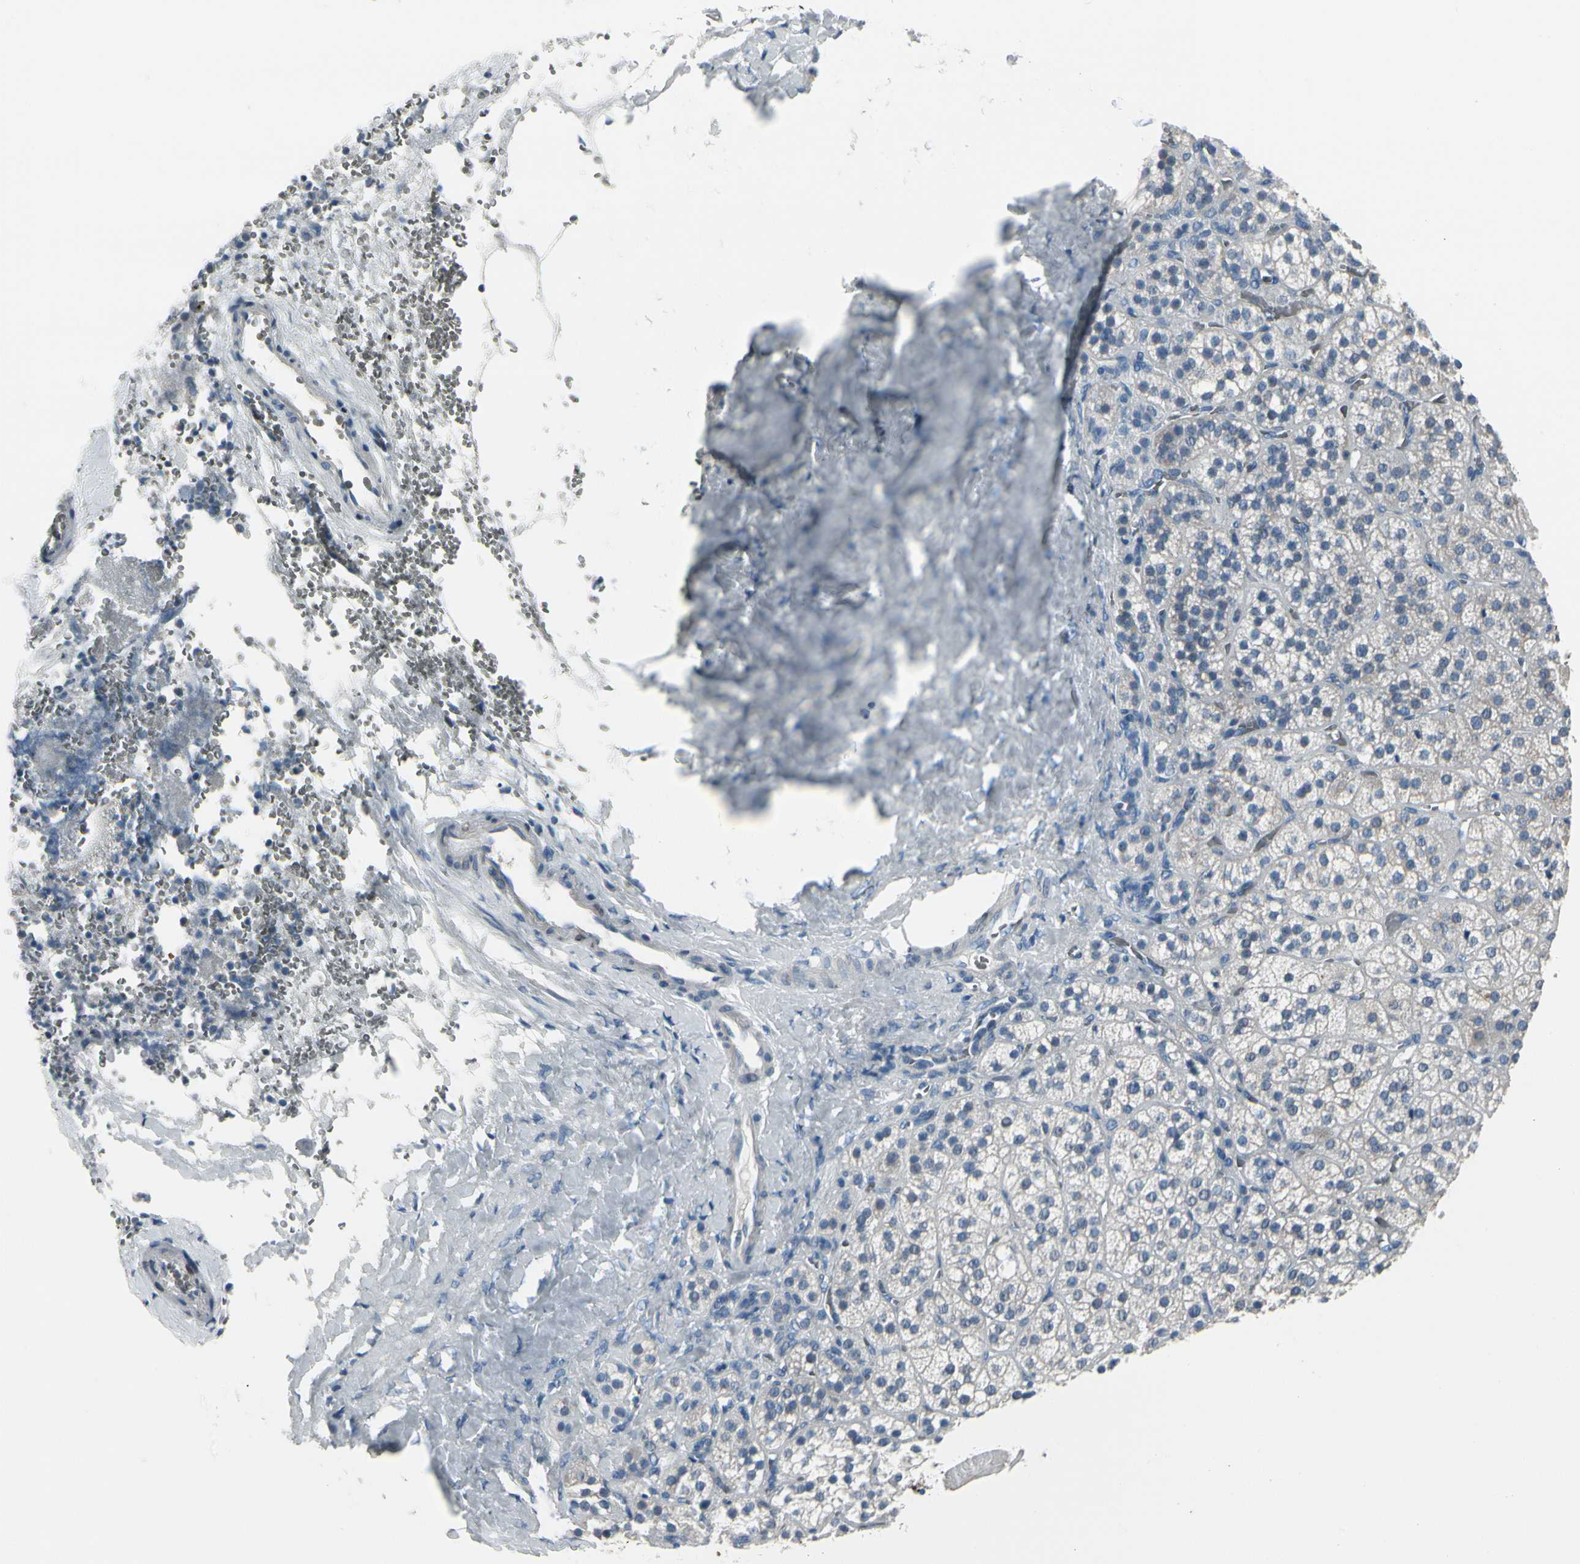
{"staining": {"intensity": "negative", "quantity": "none", "location": "none"}, "tissue": "adrenal gland", "cell_type": "Glandular cells", "image_type": "normal", "snomed": [{"axis": "morphology", "description": "Normal tissue, NOS"}, {"axis": "topography", "description": "Adrenal gland"}], "caption": "This is an immunohistochemistry (IHC) photomicrograph of normal adrenal gland. There is no positivity in glandular cells.", "gene": "MUC5B", "patient": {"sex": "female", "age": 71}}